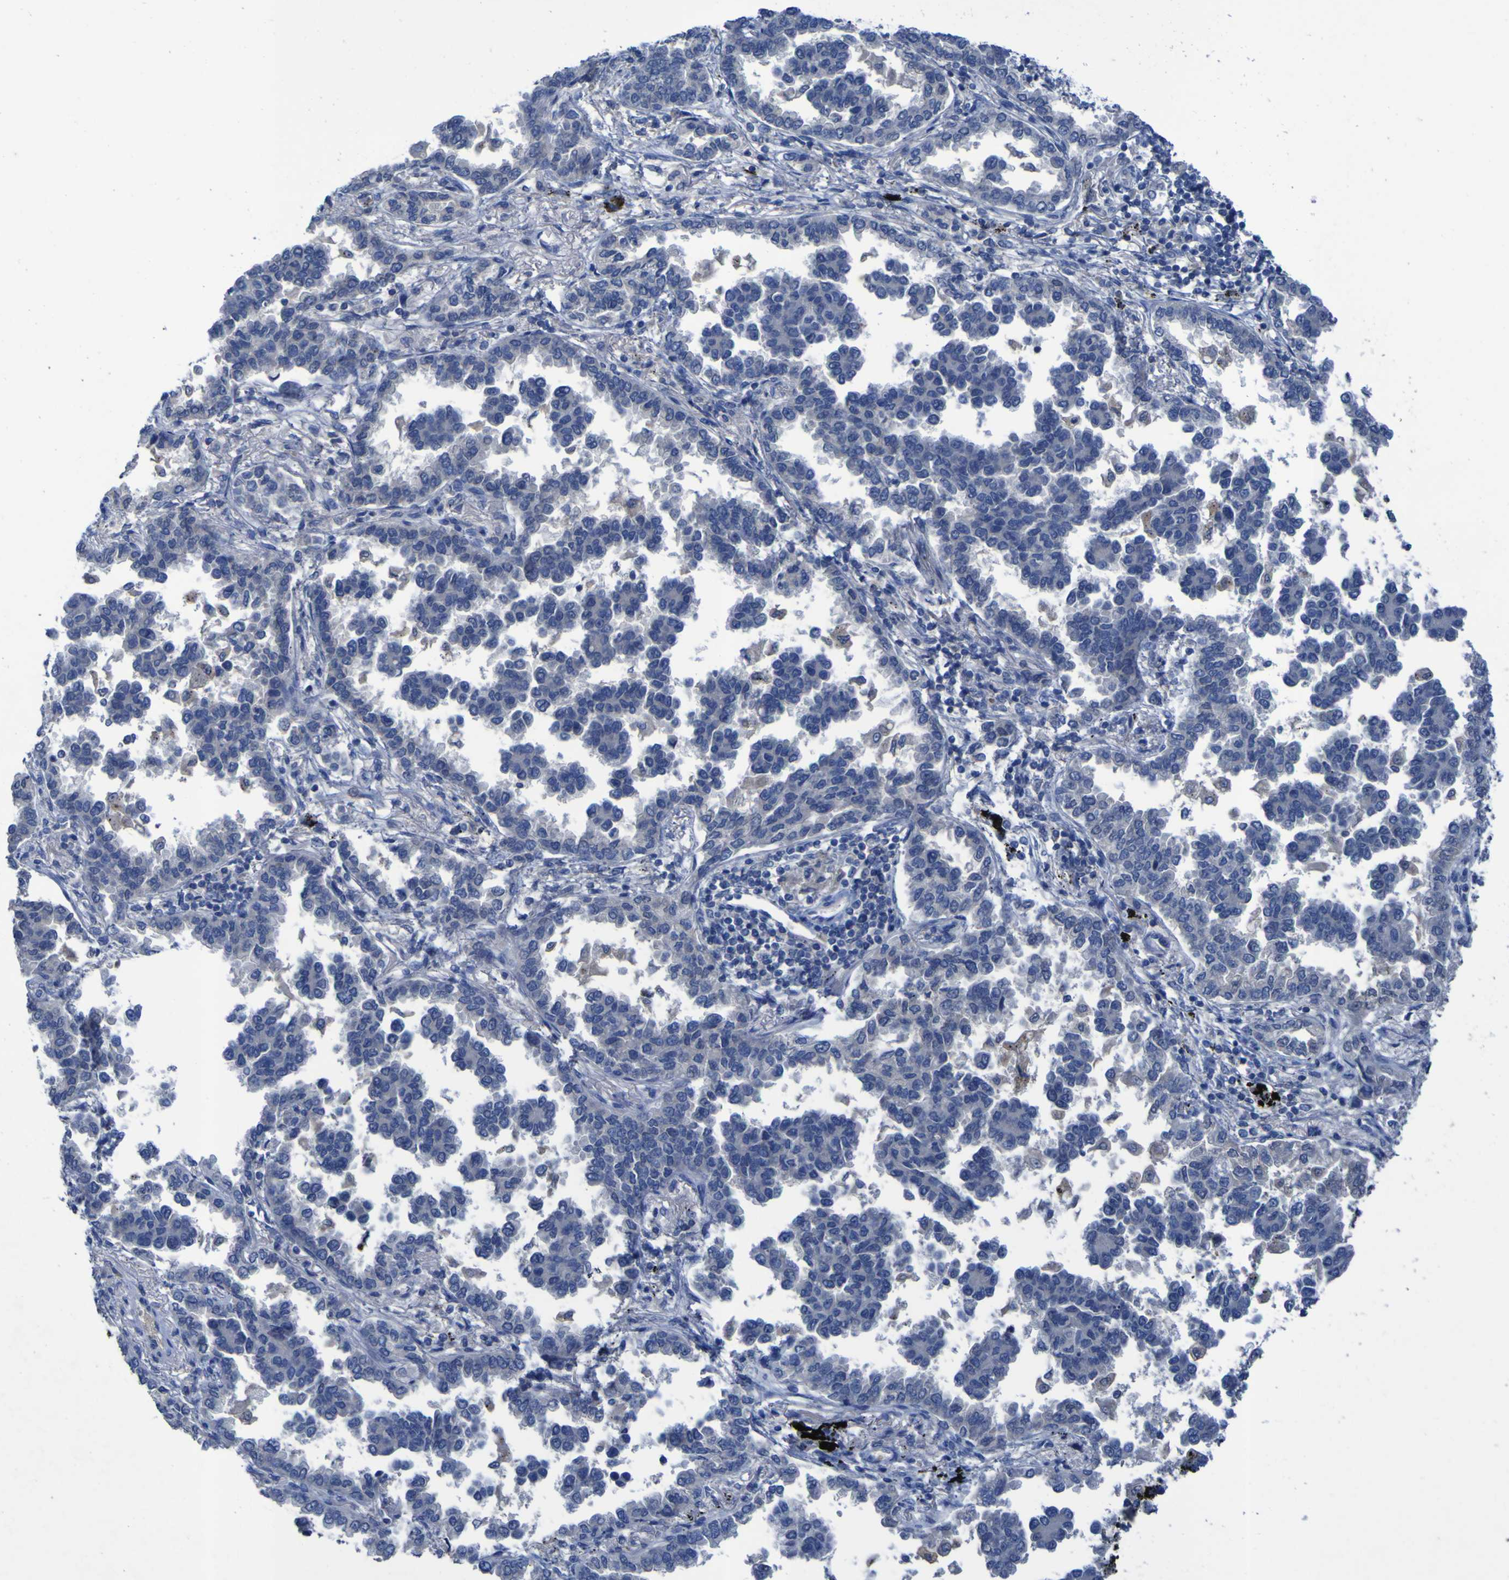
{"staining": {"intensity": "negative", "quantity": "none", "location": "none"}, "tissue": "lung cancer", "cell_type": "Tumor cells", "image_type": "cancer", "snomed": [{"axis": "morphology", "description": "Squamous cell carcinoma, NOS"}, {"axis": "topography", "description": "Lung"}], "caption": "Tumor cells show no significant protein expression in lung cancer.", "gene": "SGK2", "patient": {"sex": "male", "age": 71}}